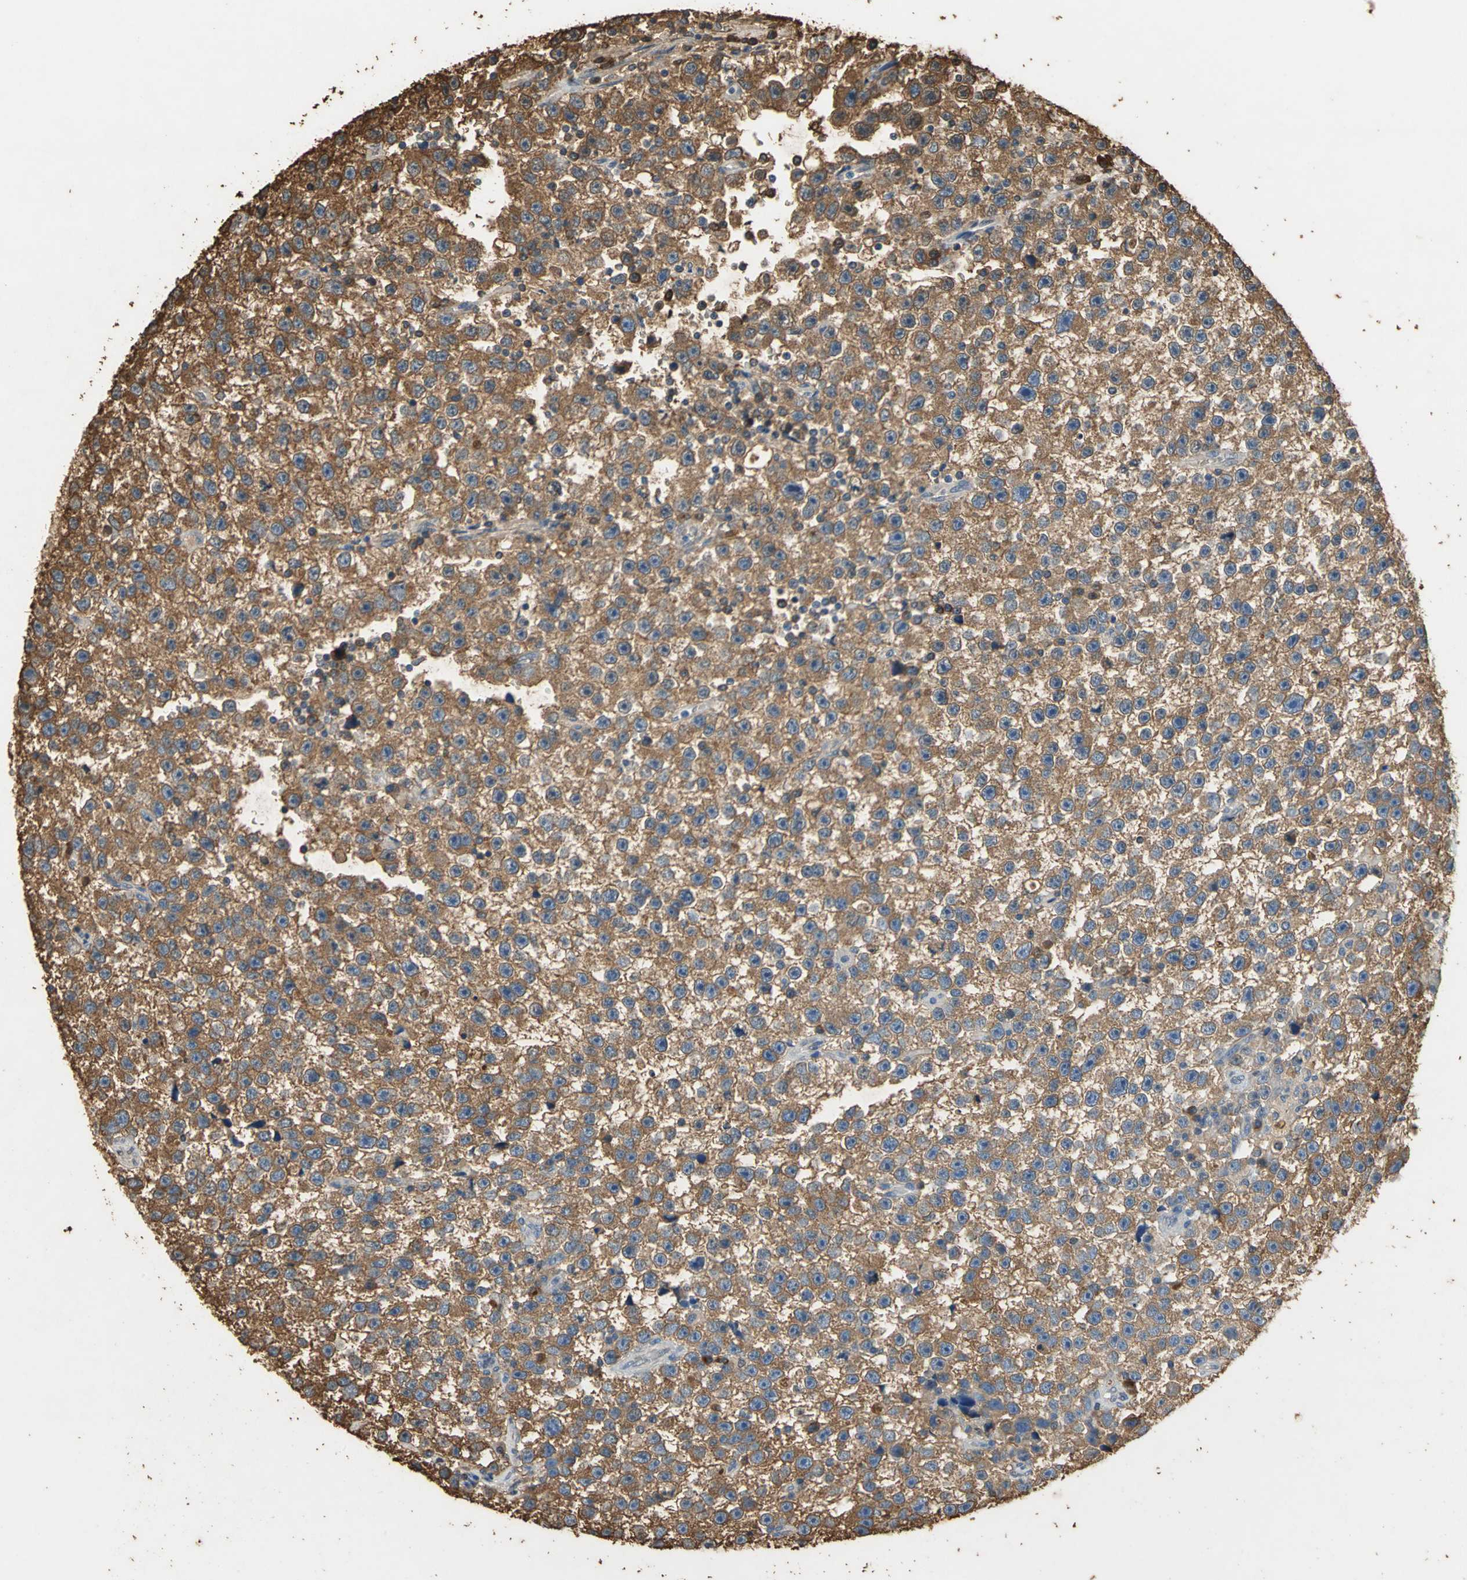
{"staining": {"intensity": "strong", "quantity": ">75%", "location": "cytoplasmic/membranous"}, "tissue": "testis cancer", "cell_type": "Tumor cells", "image_type": "cancer", "snomed": [{"axis": "morphology", "description": "Seminoma, NOS"}, {"axis": "topography", "description": "Testis"}], "caption": "This is a histology image of immunohistochemistry (IHC) staining of testis cancer (seminoma), which shows strong positivity in the cytoplasmic/membranous of tumor cells.", "gene": "GAPDH", "patient": {"sex": "male", "age": 33}}